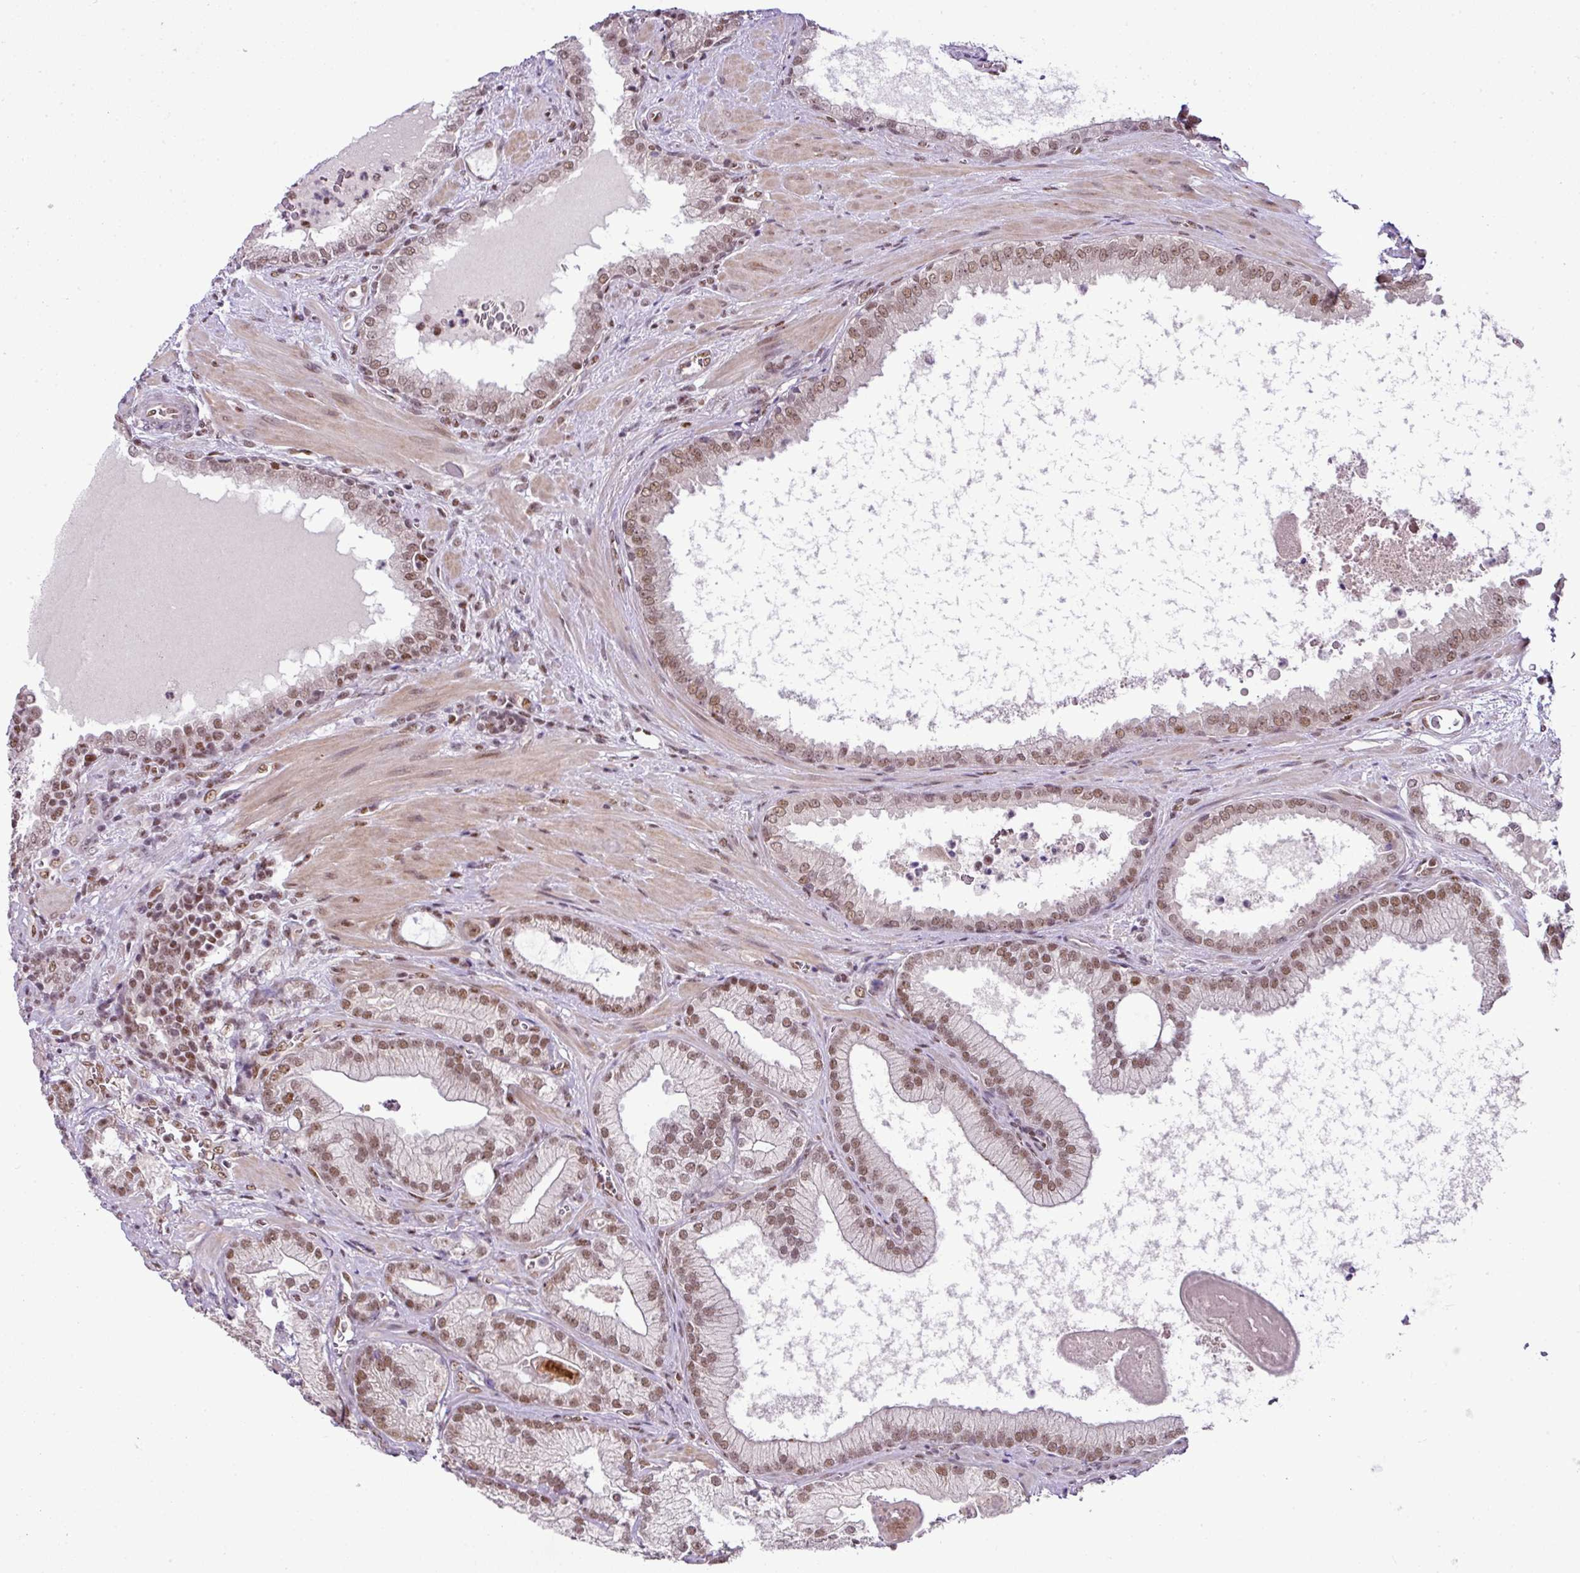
{"staining": {"intensity": "moderate", "quantity": ">75%", "location": "nuclear"}, "tissue": "prostate cancer", "cell_type": "Tumor cells", "image_type": "cancer", "snomed": [{"axis": "morphology", "description": "Adenocarcinoma, High grade"}, {"axis": "topography", "description": "Prostate"}], "caption": "DAB immunohistochemical staining of prostate cancer (high-grade adenocarcinoma) demonstrates moderate nuclear protein positivity in about >75% of tumor cells.", "gene": "PGAP4", "patient": {"sex": "male", "age": 68}}